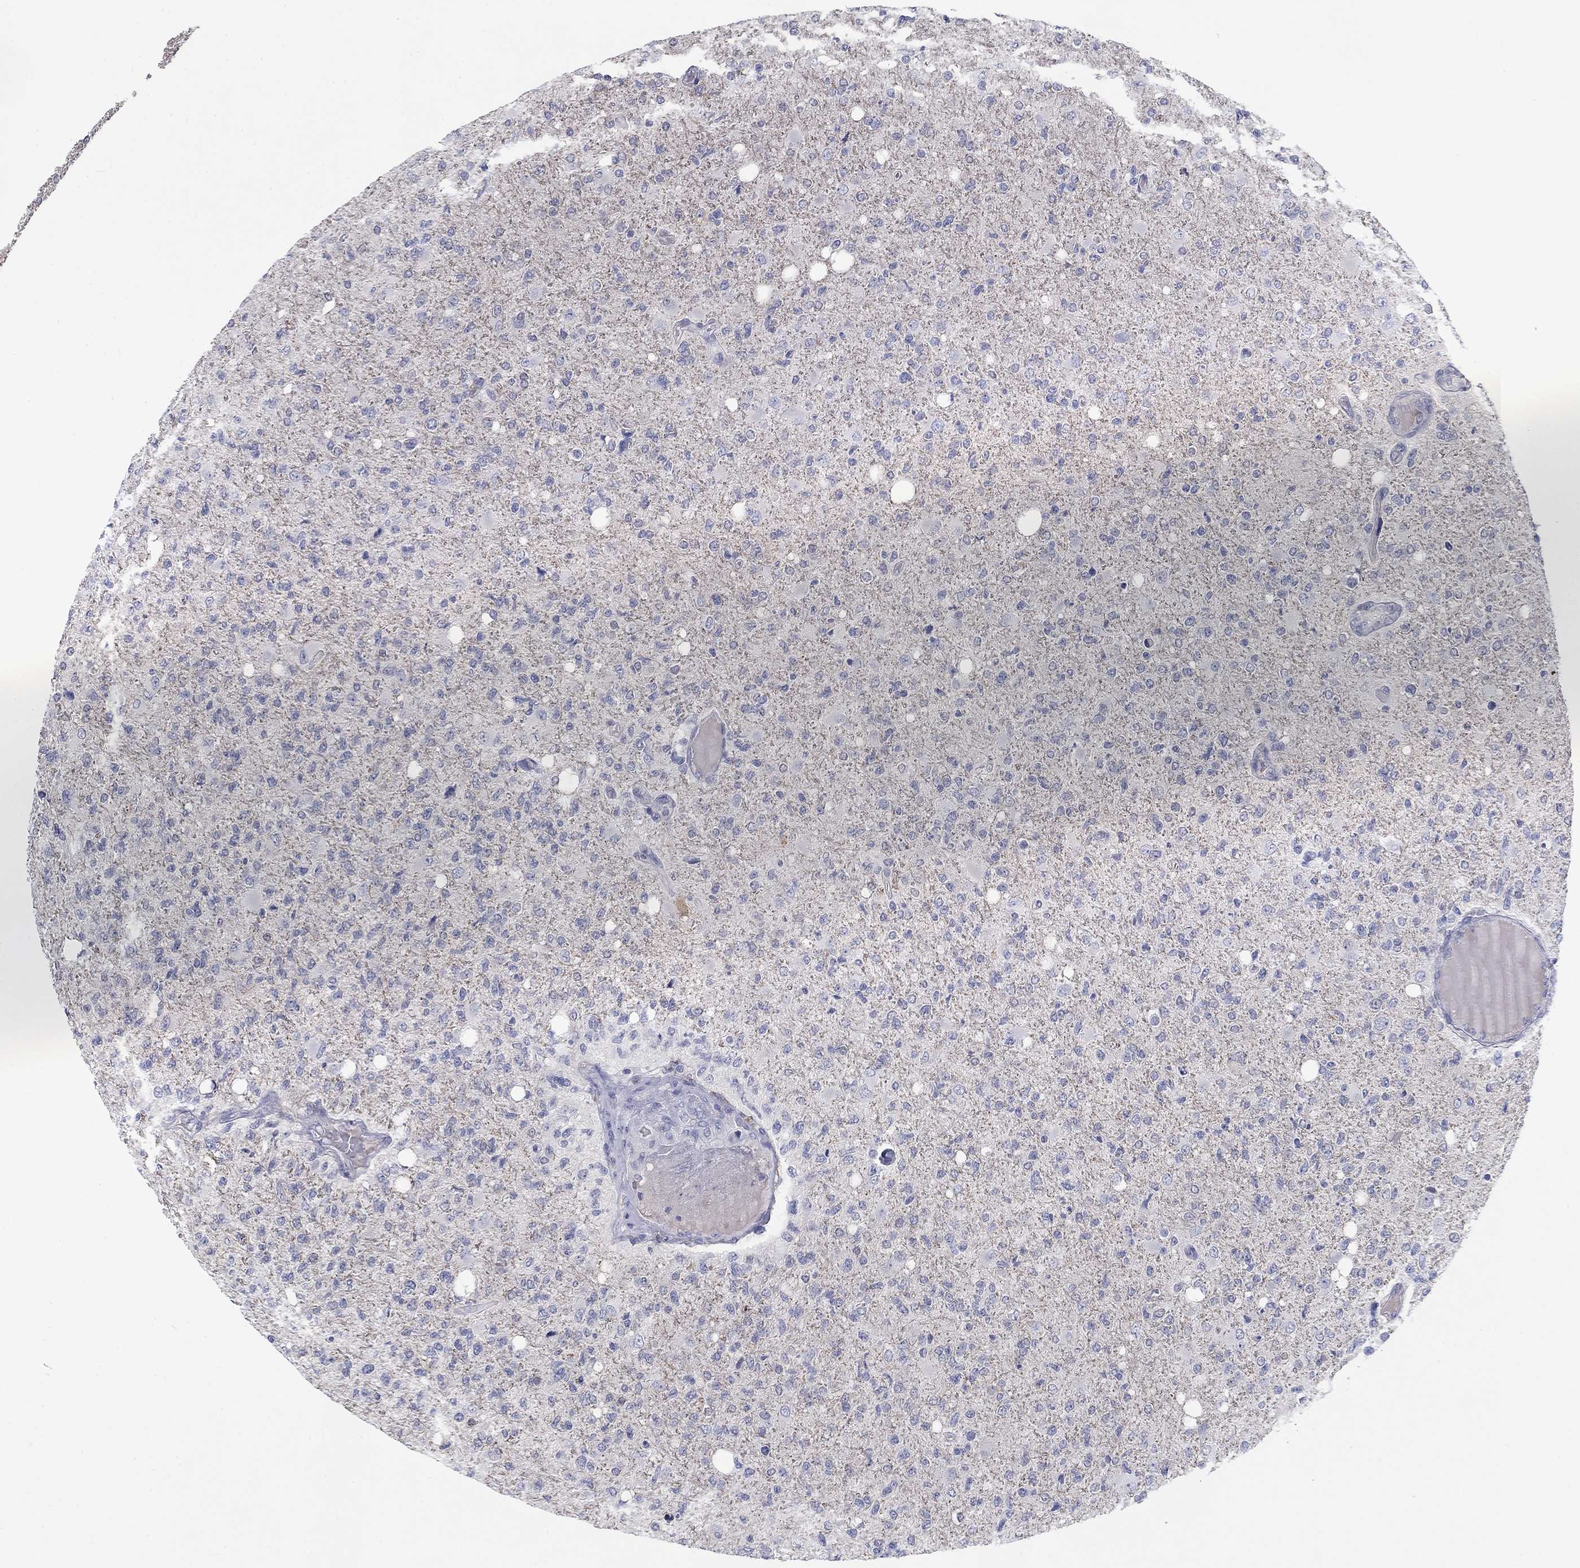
{"staining": {"intensity": "negative", "quantity": "none", "location": "none"}, "tissue": "glioma", "cell_type": "Tumor cells", "image_type": "cancer", "snomed": [{"axis": "morphology", "description": "Glioma, malignant, High grade"}, {"axis": "topography", "description": "Cerebral cortex"}], "caption": "Immunohistochemistry histopathology image of neoplastic tissue: malignant high-grade glioma stained with DAB exhibits no significant protein positivity in tumor cells.", "gene": "CALB1", "patient": {"sex": "male", "age": 70}}